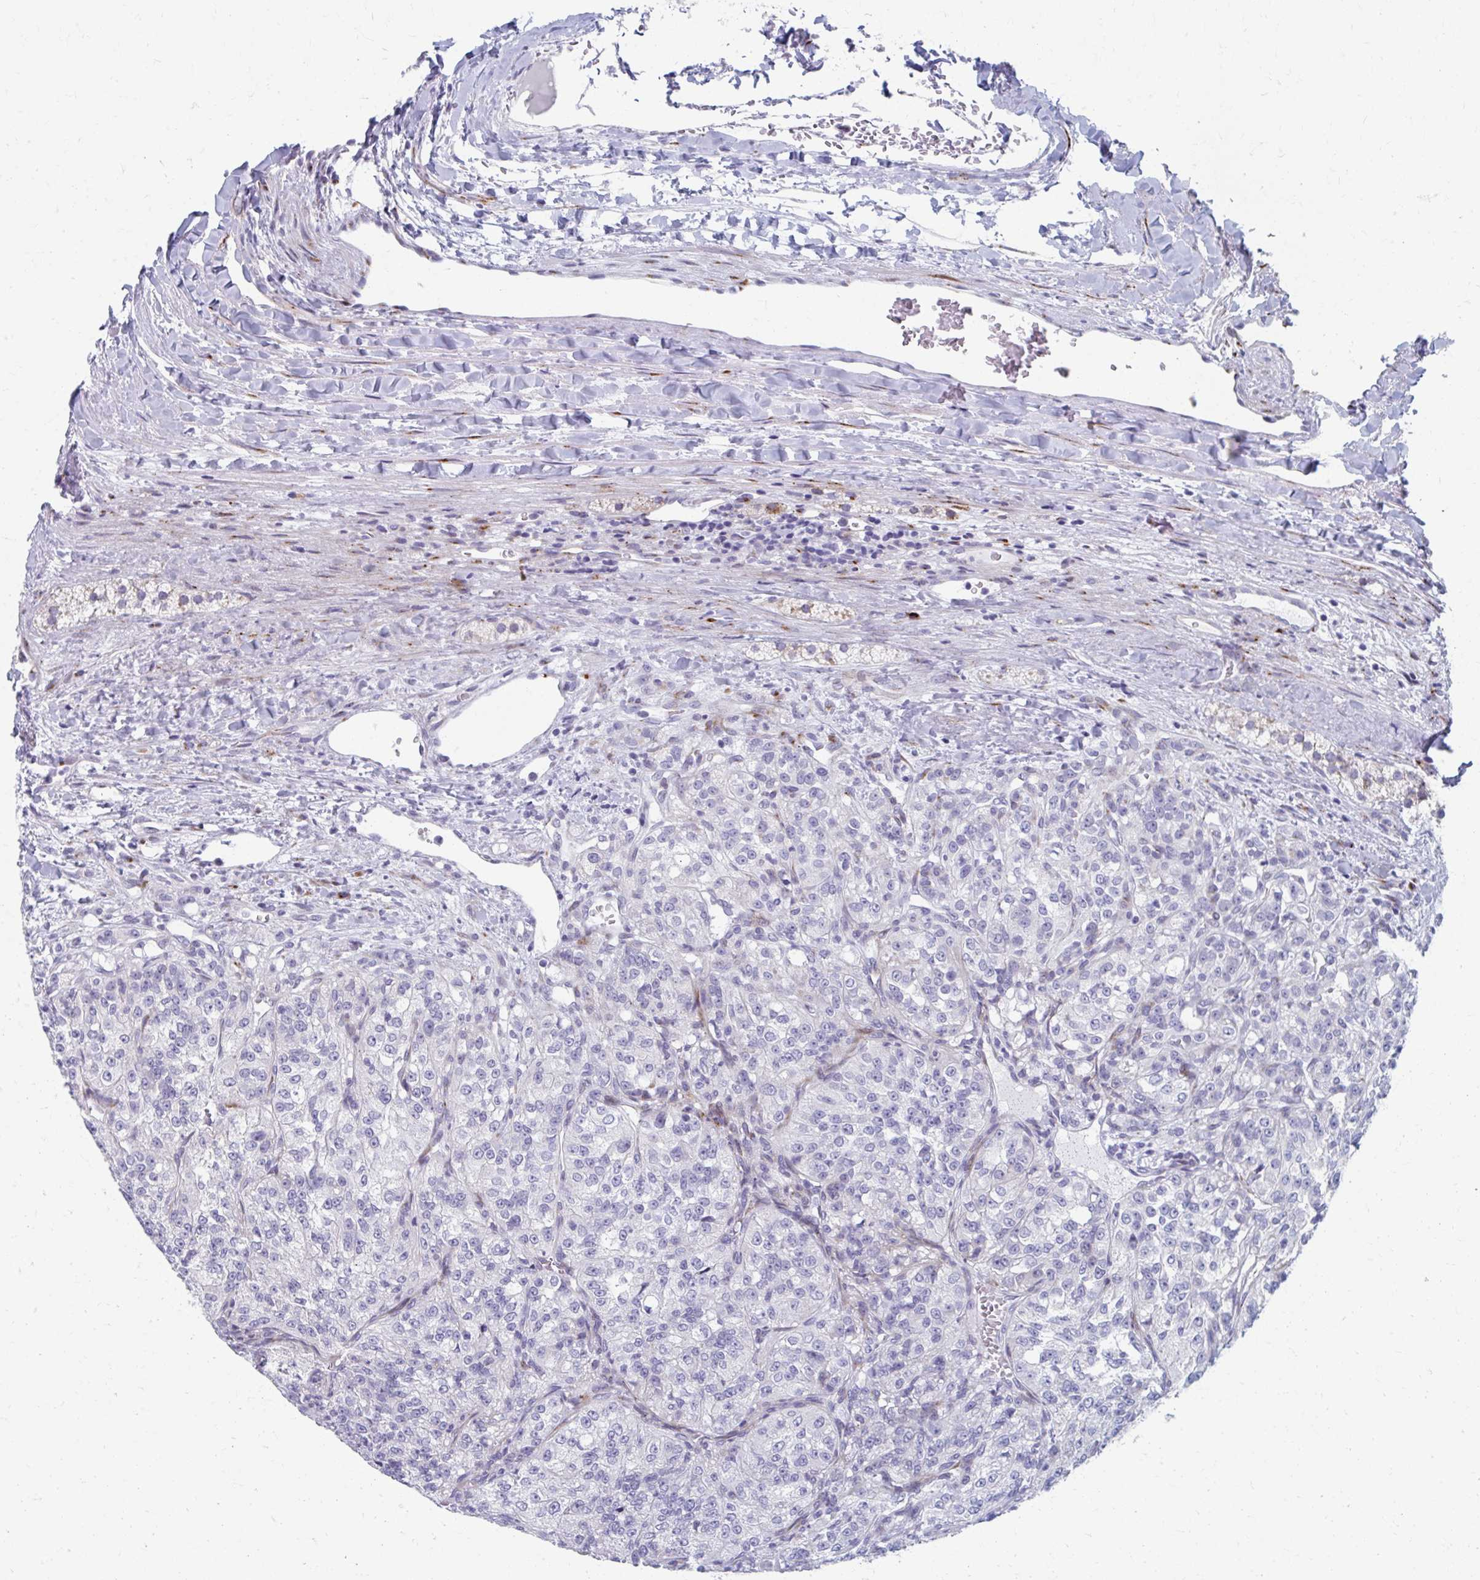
{"staining": {"intensity": "negative", "quantity": "none", "location": "none"}, "tissue": "renal cancer", "cell_type": "Tumor cells", "image_type": "cancer", "snomed": [{"axis": "morphology", "description": "Adenocarcinoma, NOS"}, {"axis": "topography", "description": "Kidney"}], "caption": "This is a micrograph of immunohistochemistry (IHC) staining of renal cancer, which shows no positivity in tumor cells.", "gene": "OLFM2", "patient": {"sex": "female", "age": 63}}